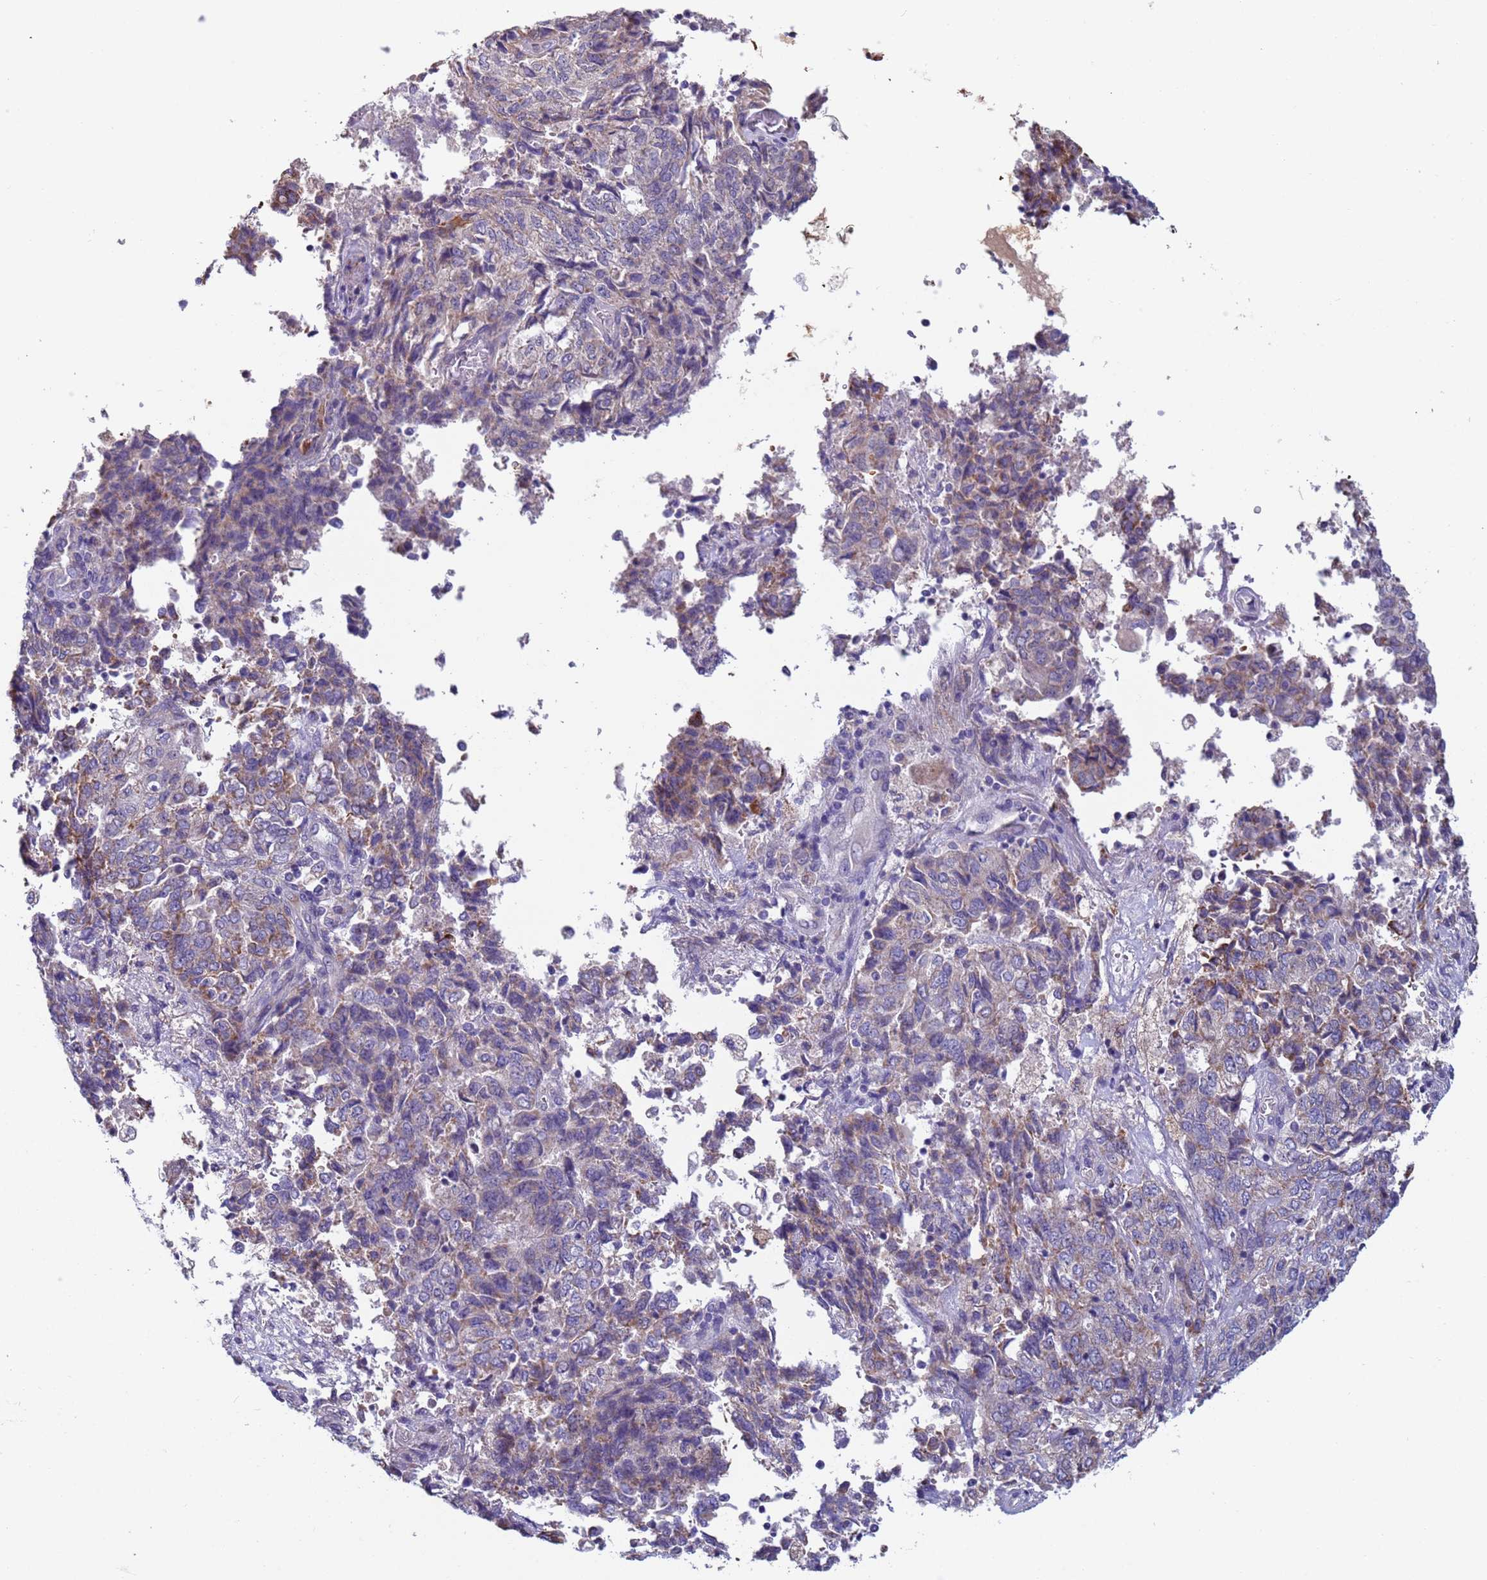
{"staining": {"intensity": "weak", "quantity": "25%-75%", "location": "cytoplasmic/membranous"}, "tissue": "endometrial cancer", "cell_type": "Tumor cells", "image_type": "cancer", "snomed": [{"axis": "morphology", "description": "Adenocarcinoma, NOS"}, {"axis": "topography", "description": "Endometrium"}], "caption": "Immunohistochemistry of human adenocarcinoma (endometrial) exhibits low levels of weak cytoplasmic/membranous positivity in about 25%-75% of tumor cells.", "gene": "CLHC1", "patient": {"sex": "female", "age": 80}}